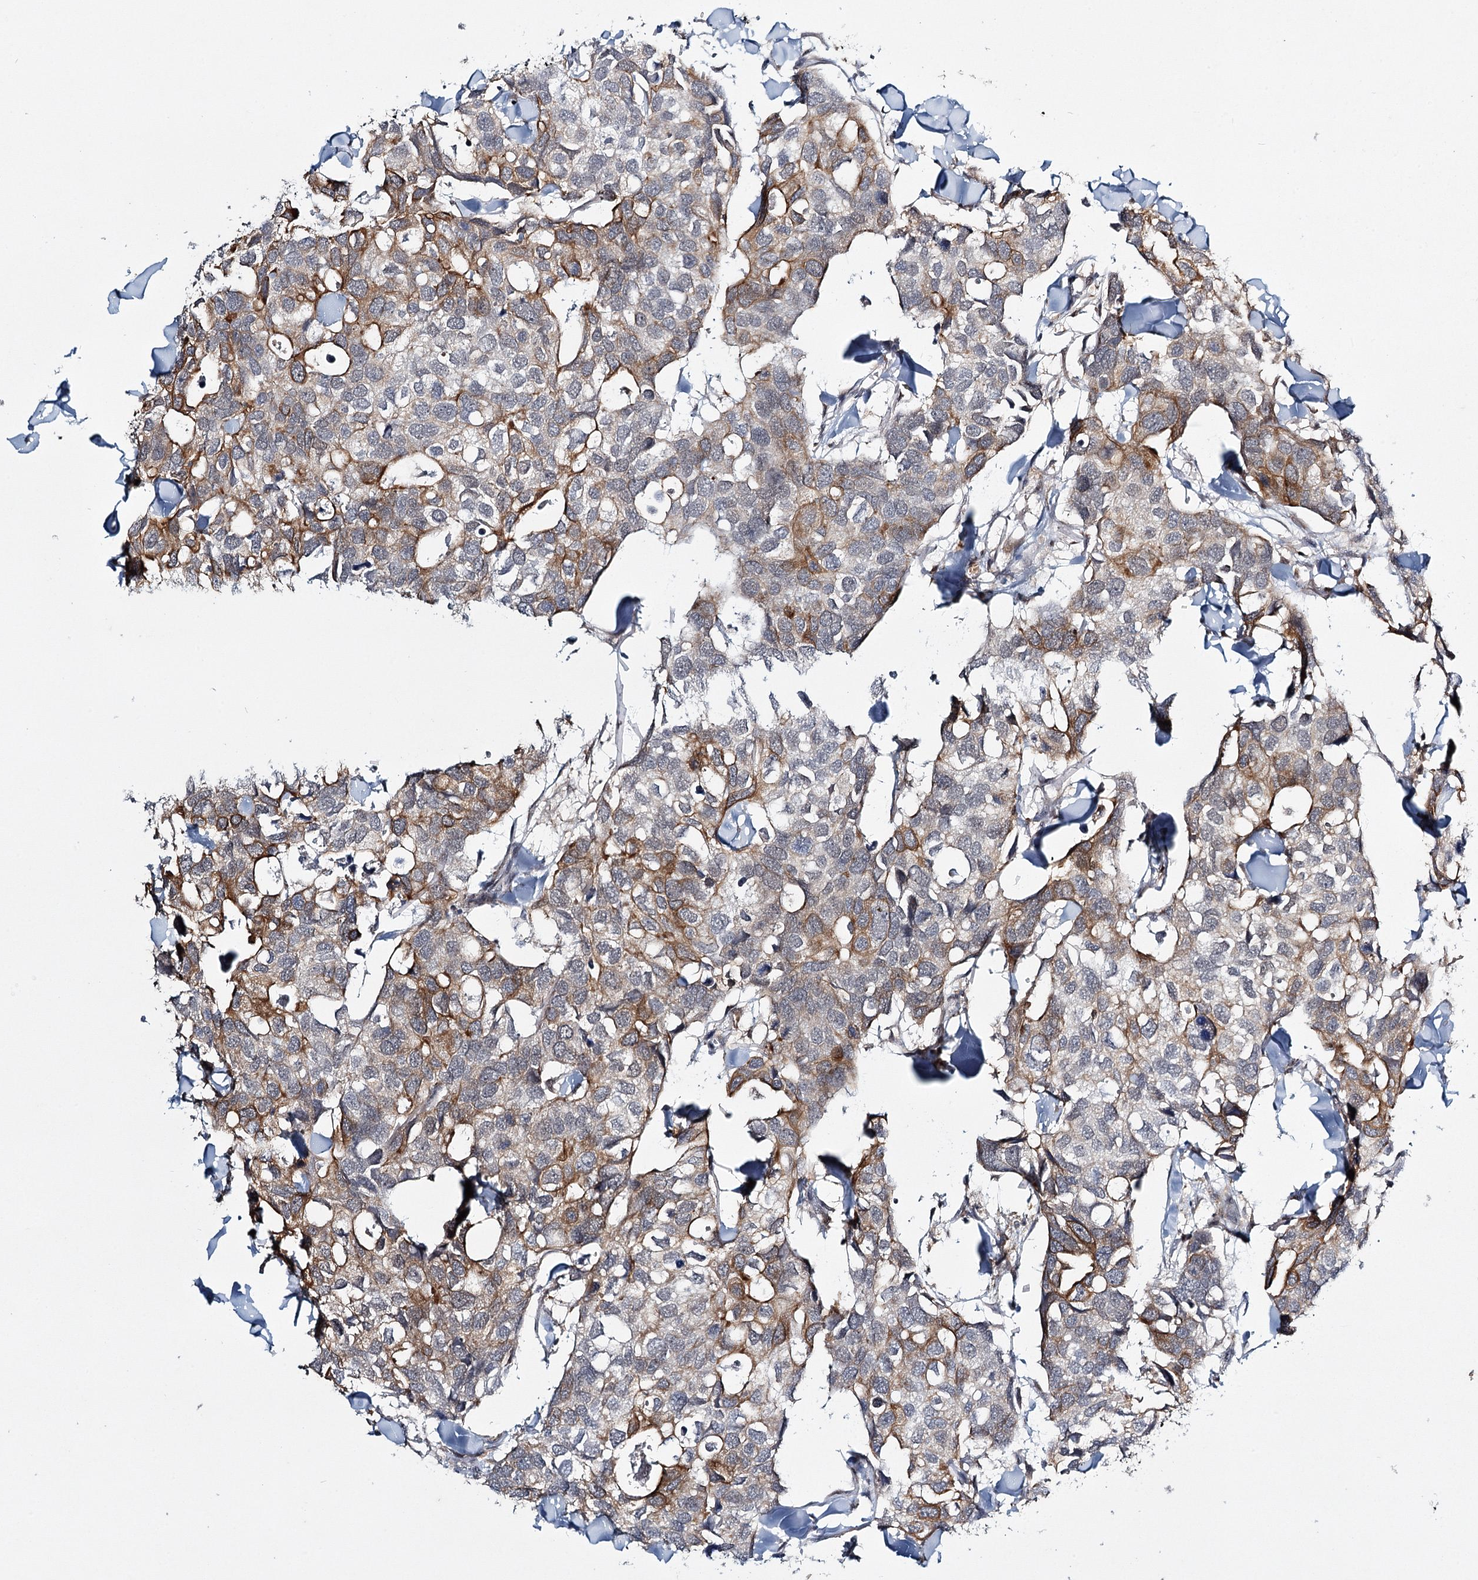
{"staining": {"intensity": "moderate", "quantity": "<25%", "location": "cytoplasmic/membranous"}, "tissue": "breast cancer", "cell_type": "Tumor cells", "image_type": "cancer", "snomed": [{"axis": "morphology", "description": "Duct carcinoma"}, {"axis": "topography", "description": "Breast"}], "caption": "This image reveals breast cancer (intraductal carcinoma) stained with immunohistochemistry to label a protein in brown. The cytoplasmic/membranous of tumor cells show moderate positivity for the protein. Nuclei are counter-stained blue.", "gene": "TMEM70", "patient": {"sex": "female", "age": 83}}